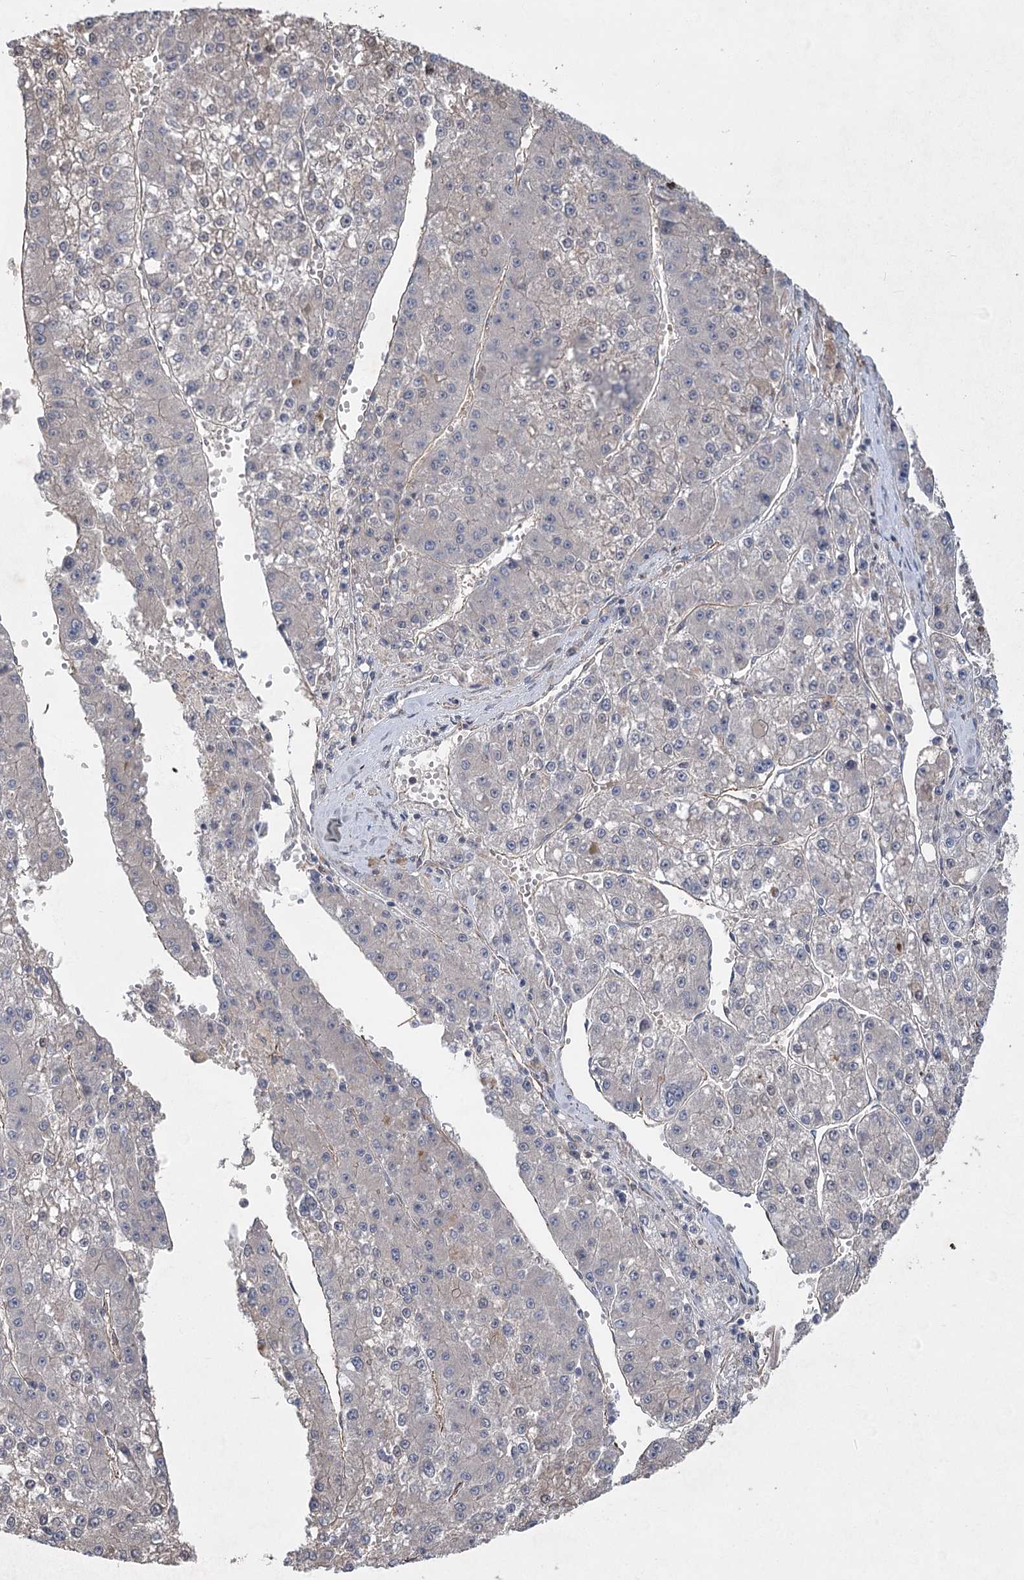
{"staining": {"intensity": "negative", "quantity": "none", "location": "none"}, "tissue": "liver cancer", "cell_type": "Tumor cells", "image_type": "cancer", "snomed": [{"axis": "morphology", "description": "Carcinoma, Hepatocellular, NOS"}, {"axis": "topography", "description": "Liver"}], "caption": "Hepatocellular carcinoma (liver) stained for a protein using IHC displays no expression tumor cells.", "gene": "RWDD4", "patient": {"sex": "female", "age": 73}}